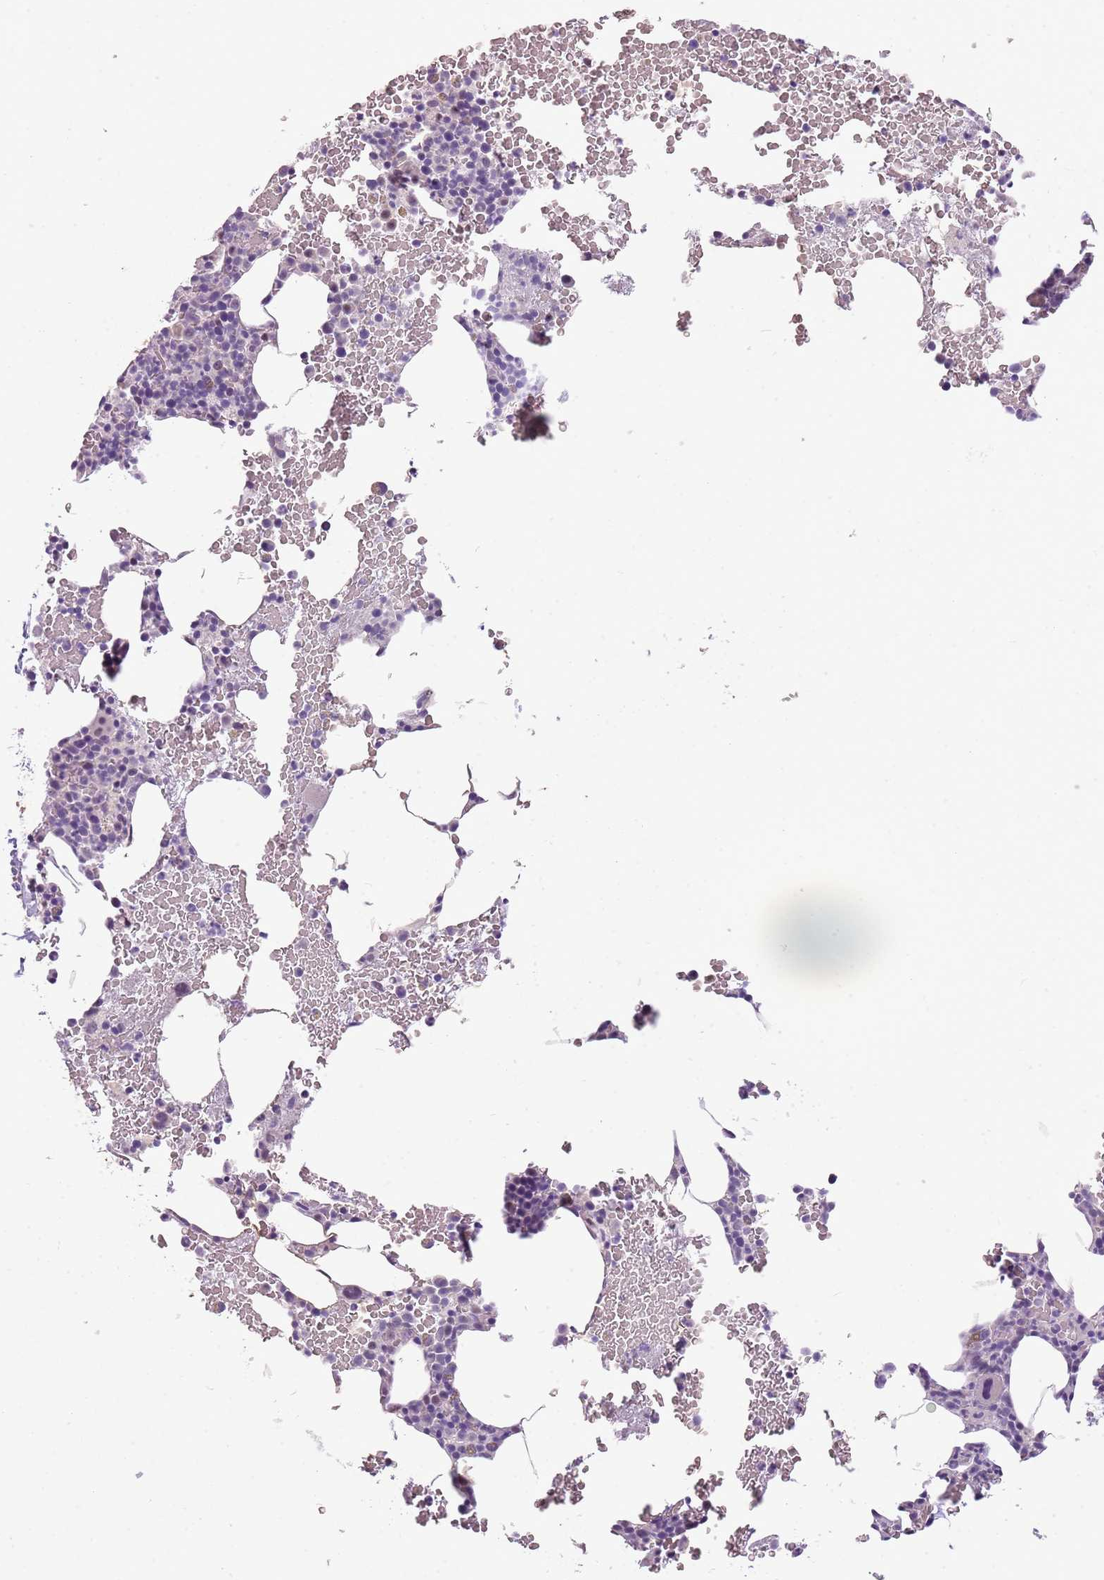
{"staining": {"intensity": "negative", "quantity": "none", "location": "none"}, "tissue": "bone marrow", "cell_type": "Hematopoietic cells", "image_type": "normal", "snomed": [{"axis": "morphology", "description": "Normal tissue, NOS"}, {"axis": "morphology", "description": "Inflammation, NOS"}, {"axis": "topography", "description": "Bone marrow"}], "caption": "This photomicrograph is of normal bone marrow stained with immunohistochemistry (IHC) to label a protein in brown with the nuclei are counter-stained blue. There is no expression in hematopoietic cells. The staining was performed using DAB (3,3'-diaminobenzidine) to visualize the protein expression in brown, while the nuclei were stained in blue with hematoxylin (Magnification: 20x).", "gene": "FAM120C", "patient": {"sex": "female", "age": 78}}